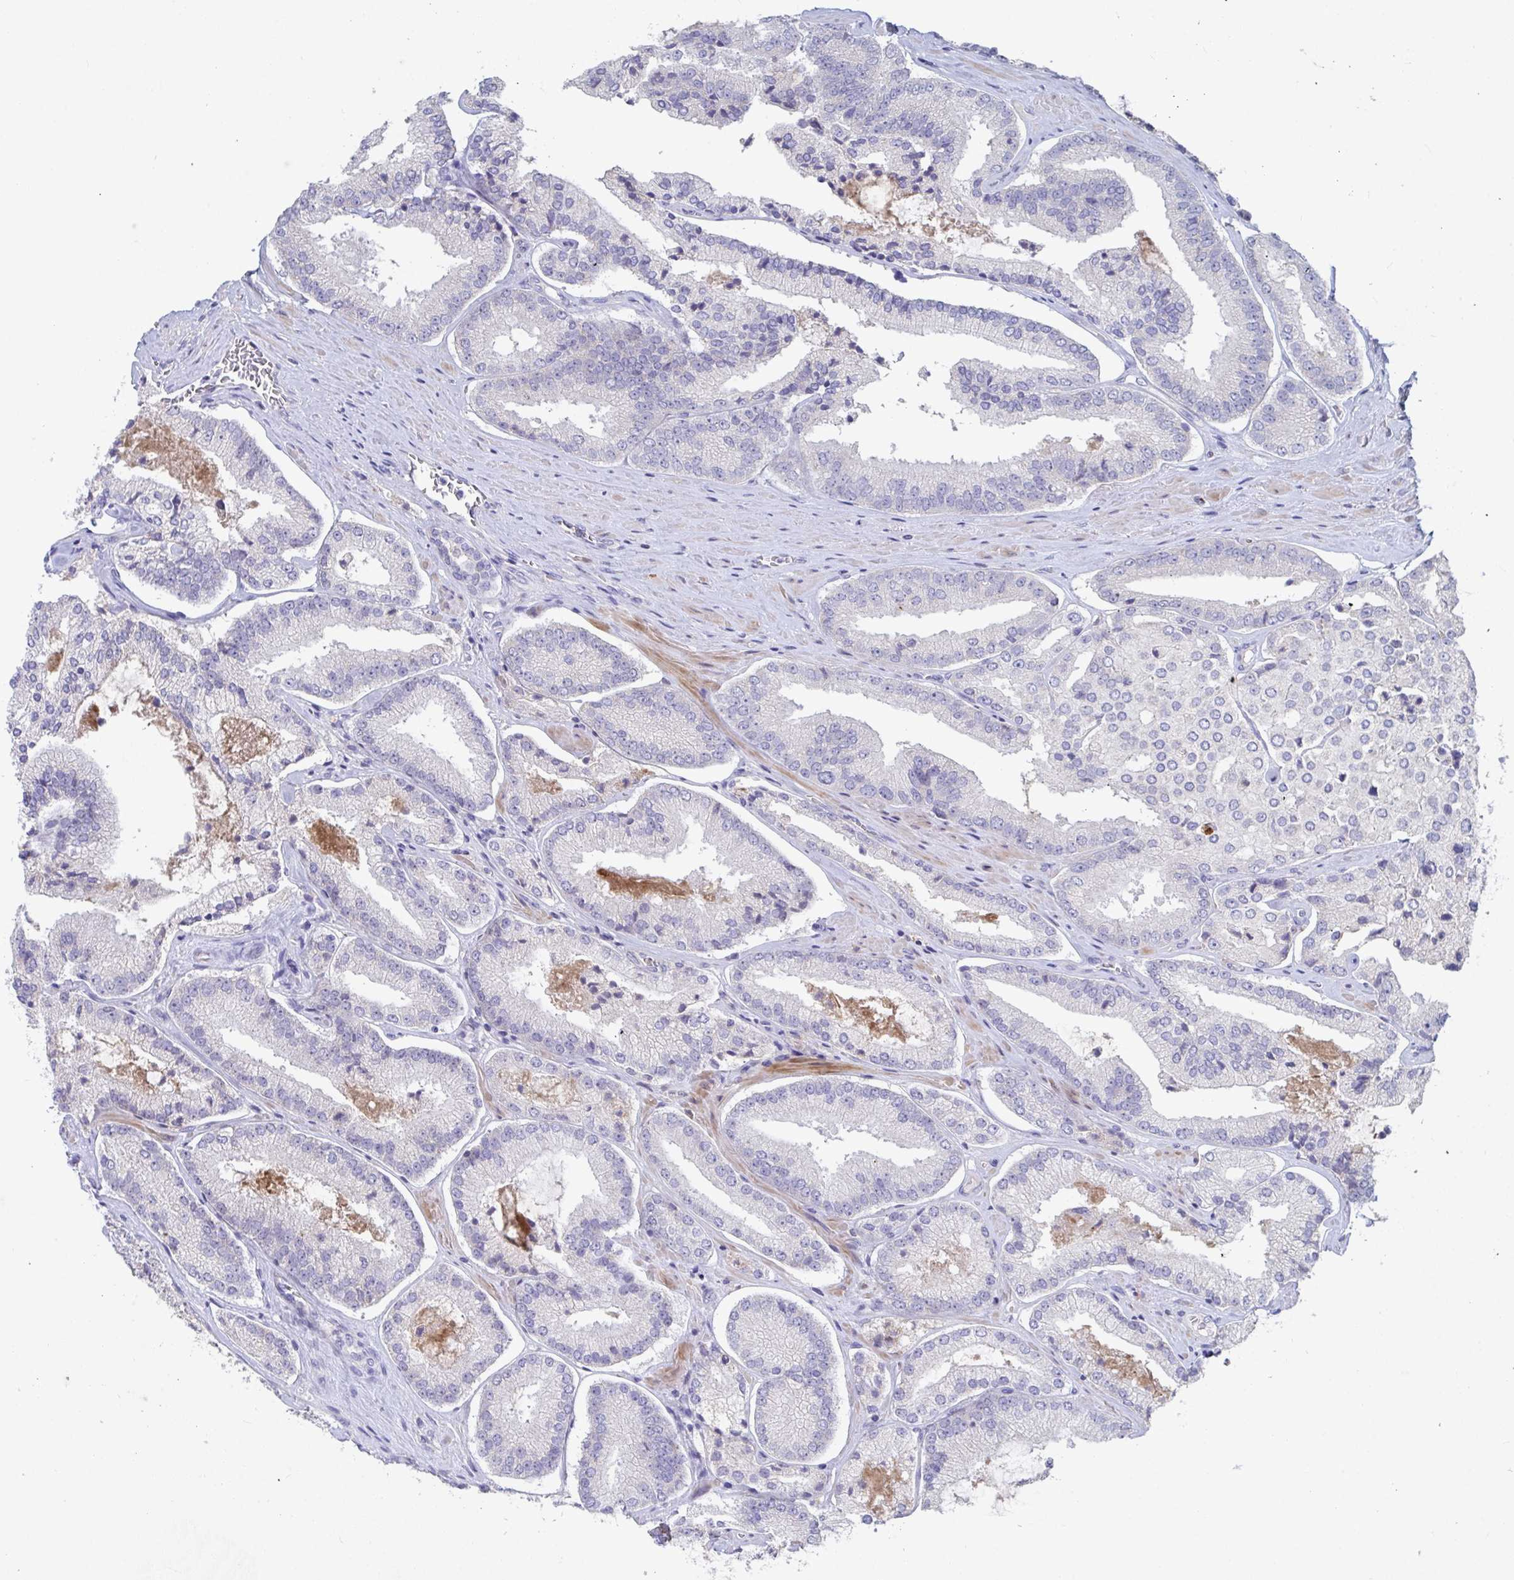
{"staining": {"intensity": "negative", "quantity": "none", "location": "none"}, "tissue": "prostate cancer", "cell_type": "Tumor cells", "image_type": "cancer", "snomed": [{"axis": "morphology", "description": "Adenocarcinoma, High grade"}, {"axis": "topography", "description": "Prostate"}], "caption": "High-grade adenocarcinoma (prostate) was stained to show a protein in brown. There is no significant expression in tumor cells.", "gene": "ZNF561", "patient": {"sex": "male", "age": 73}}